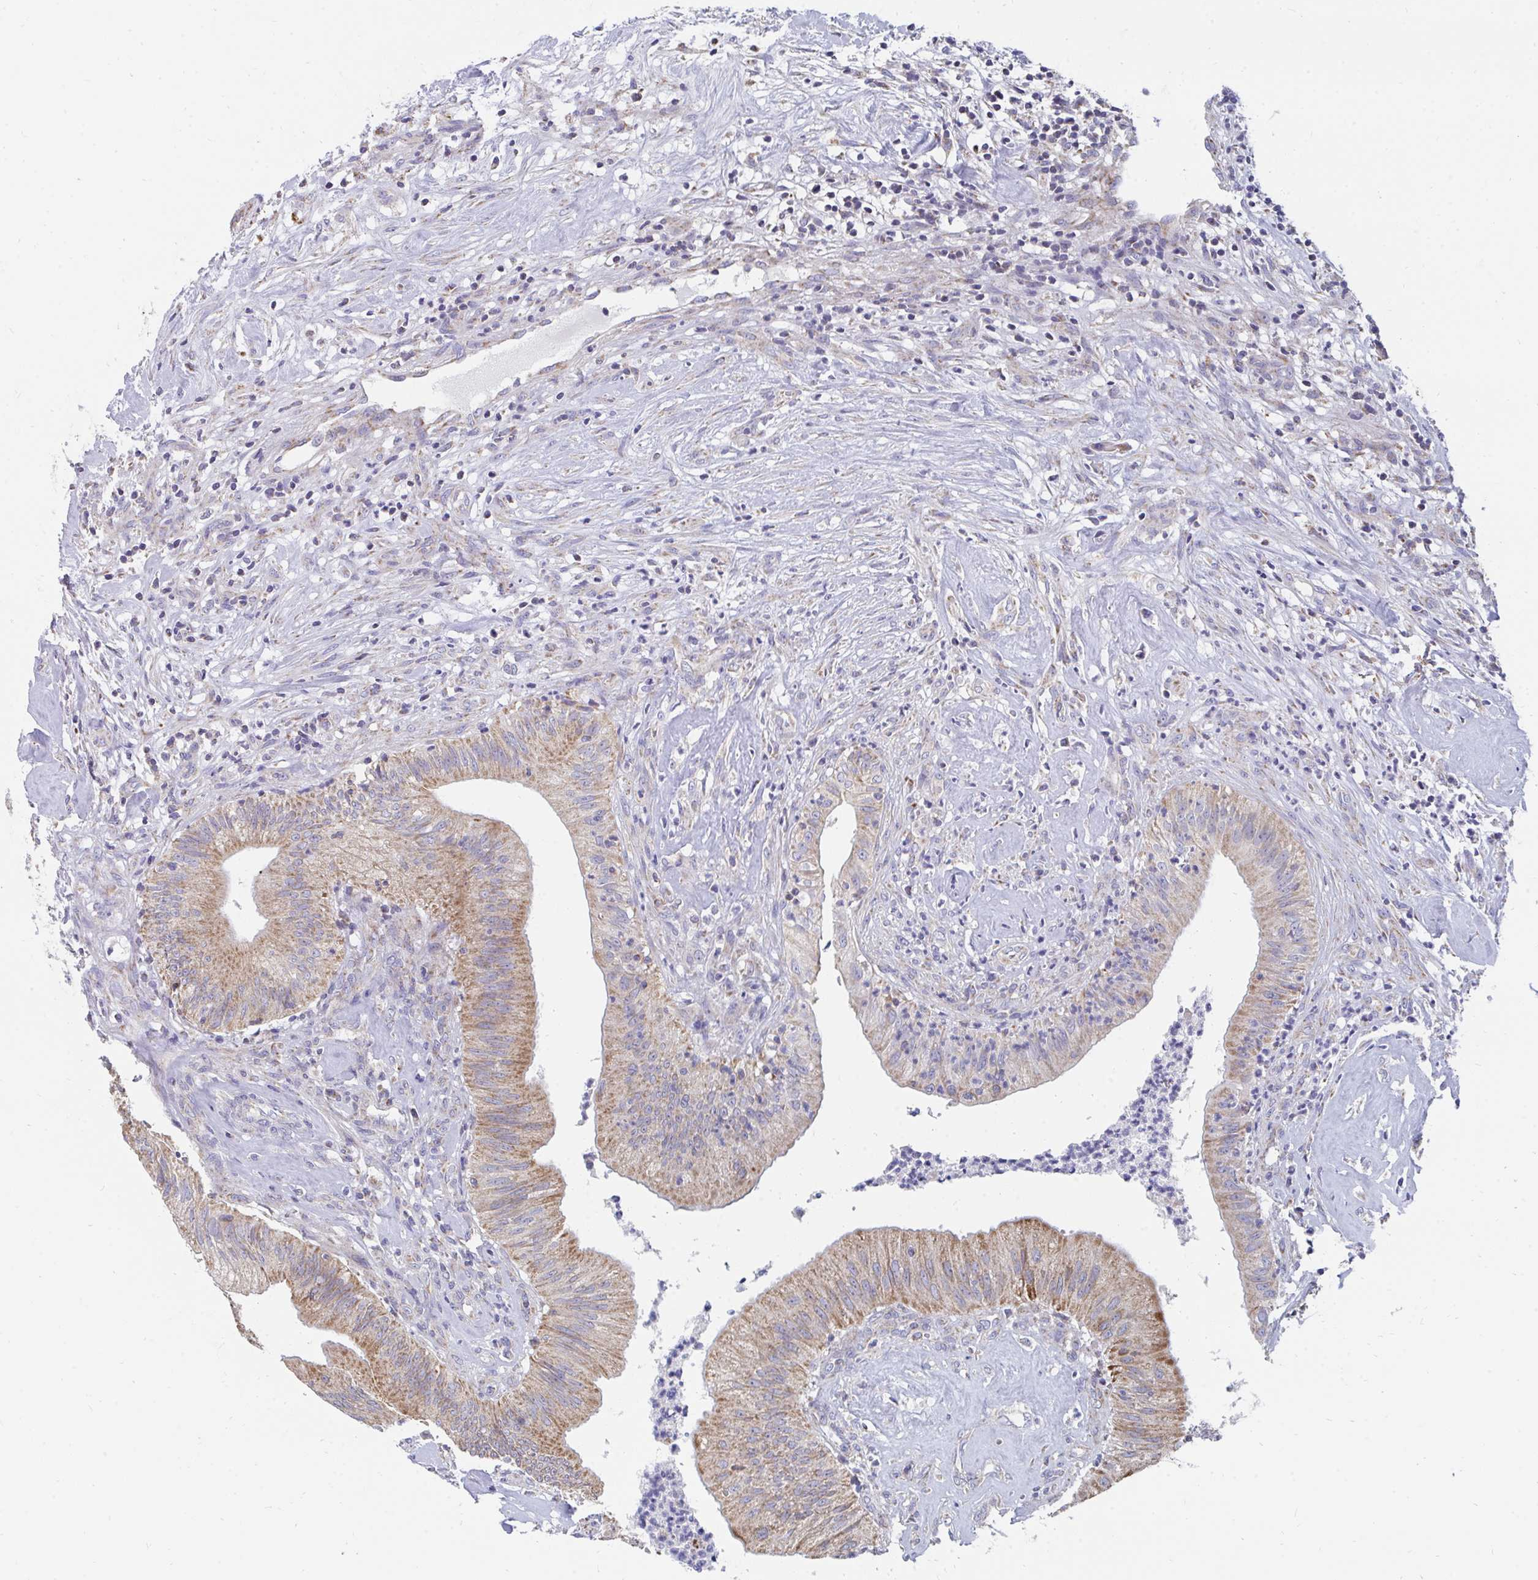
{"staining": {"intensity": "moderate", "quantity": ">75%", "location": "cytoplasmic/membranous"}, "tissue": "head and neck cancer", "cell_type": "Tumor cells", "image_type": "cancer", "snomed": [{"axis": "morphology", "description": "Adenocarcinoma, NOS"}, {"axis": "topography", "description": "Head-Neck"}], "caption": "A micrograph of human adenocarcinoma (head and neck) stained for a protein displays moderate cytoplasmic/membranous brown staining in tumor cells. Nuclei are stained in blue.", "gene": "PC", "patient": {"sex": "male", "age": 44}}